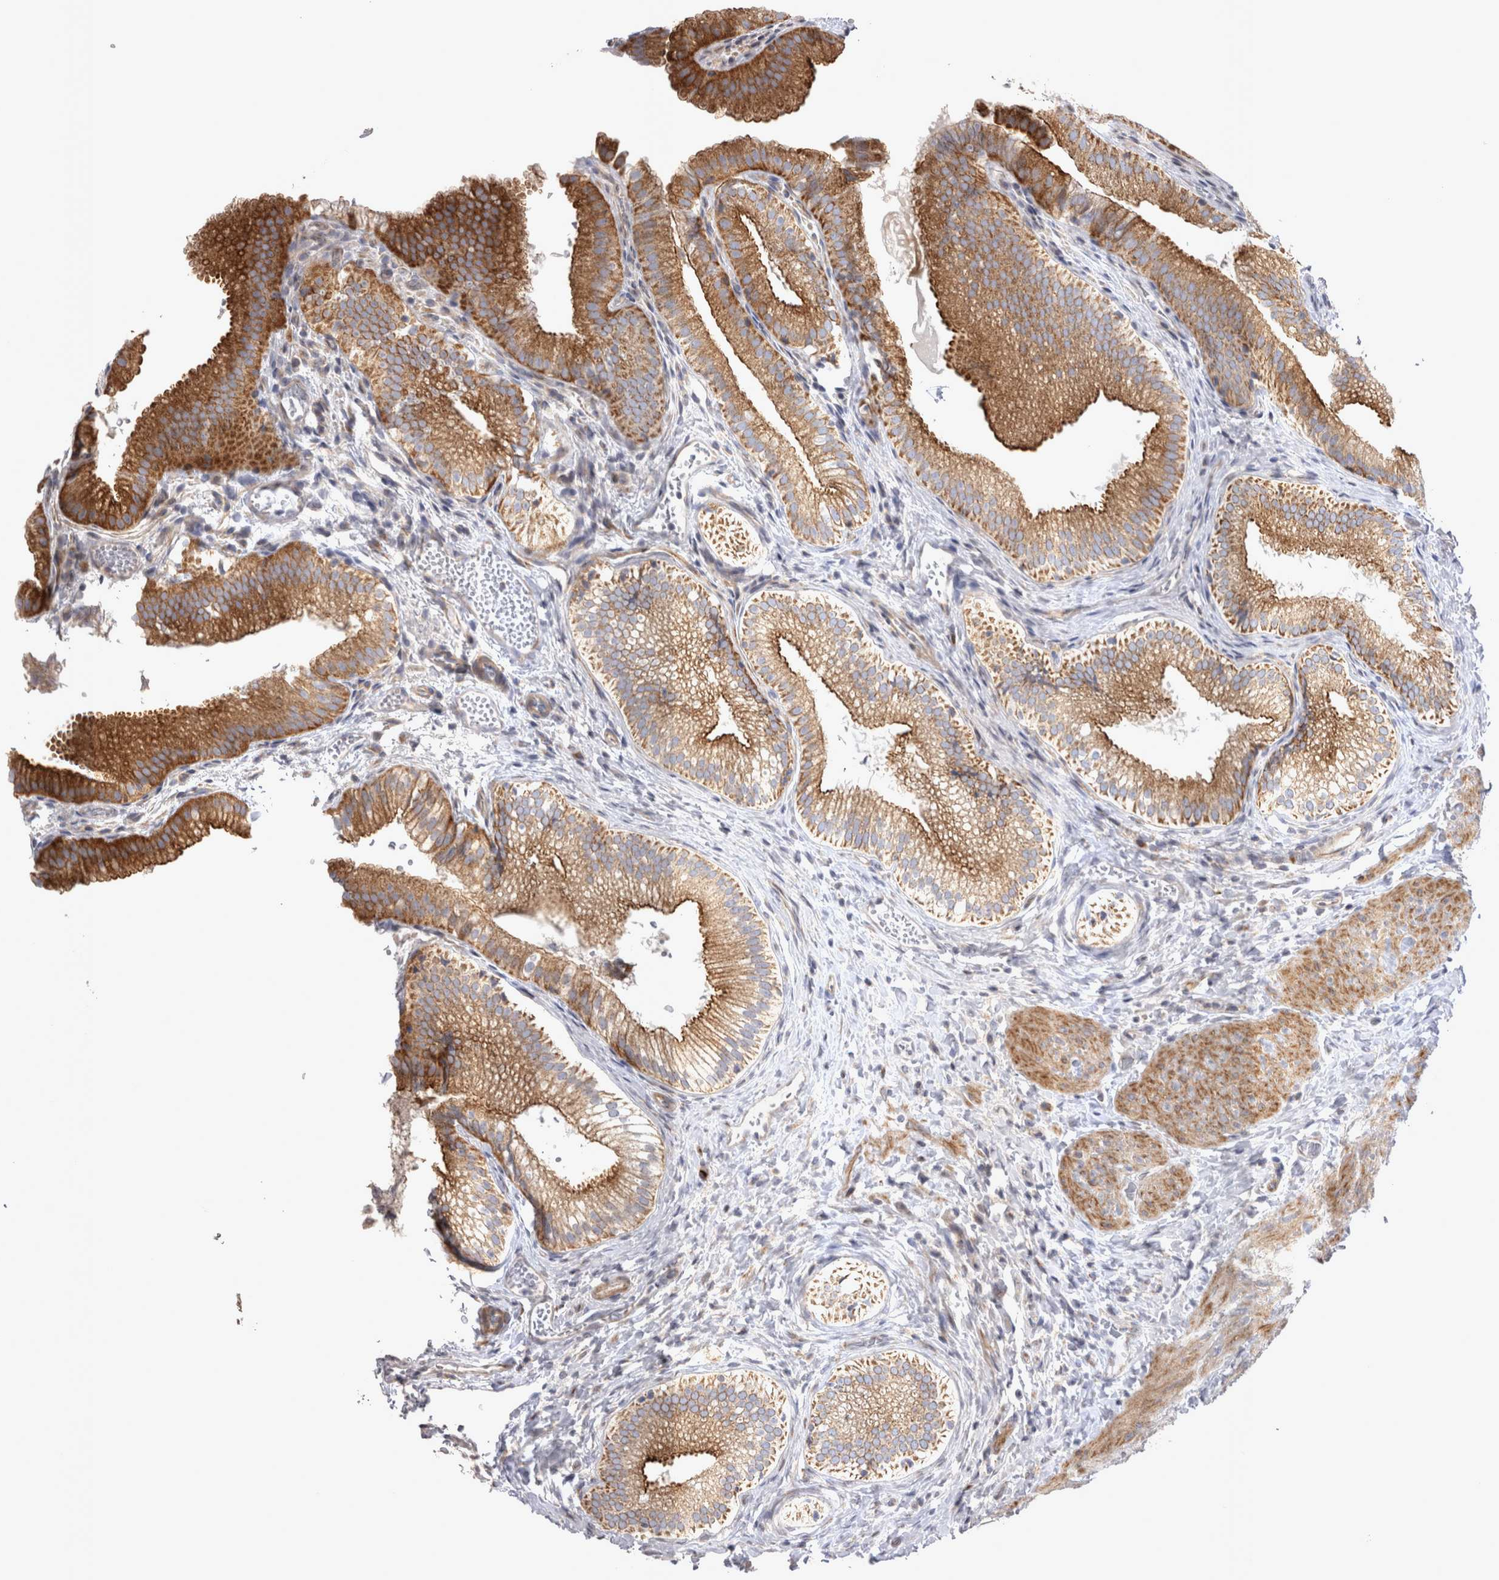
{"staining": {"intensity": "moderate", "quantity": ">75%", "location": "cytoplasmic/membranous"}, "tissue": "gallbladder", "cell_type": "Glandular cells", "image_type": "normal", "snomed": [{"axis": "morphology", "description": "Normal tissue, NOS"}, {"axis": "topography", "description": "Gallbladder"}], "caption": "Immunohistochemical staining of benign gallbladder exhibits >75% levels of moderate cytoplasmic/membranous protein expression in approximately >75% of glandular cells.", "gene": "TSPOAP1", "patient": {"sex": "female", "age": 30}}